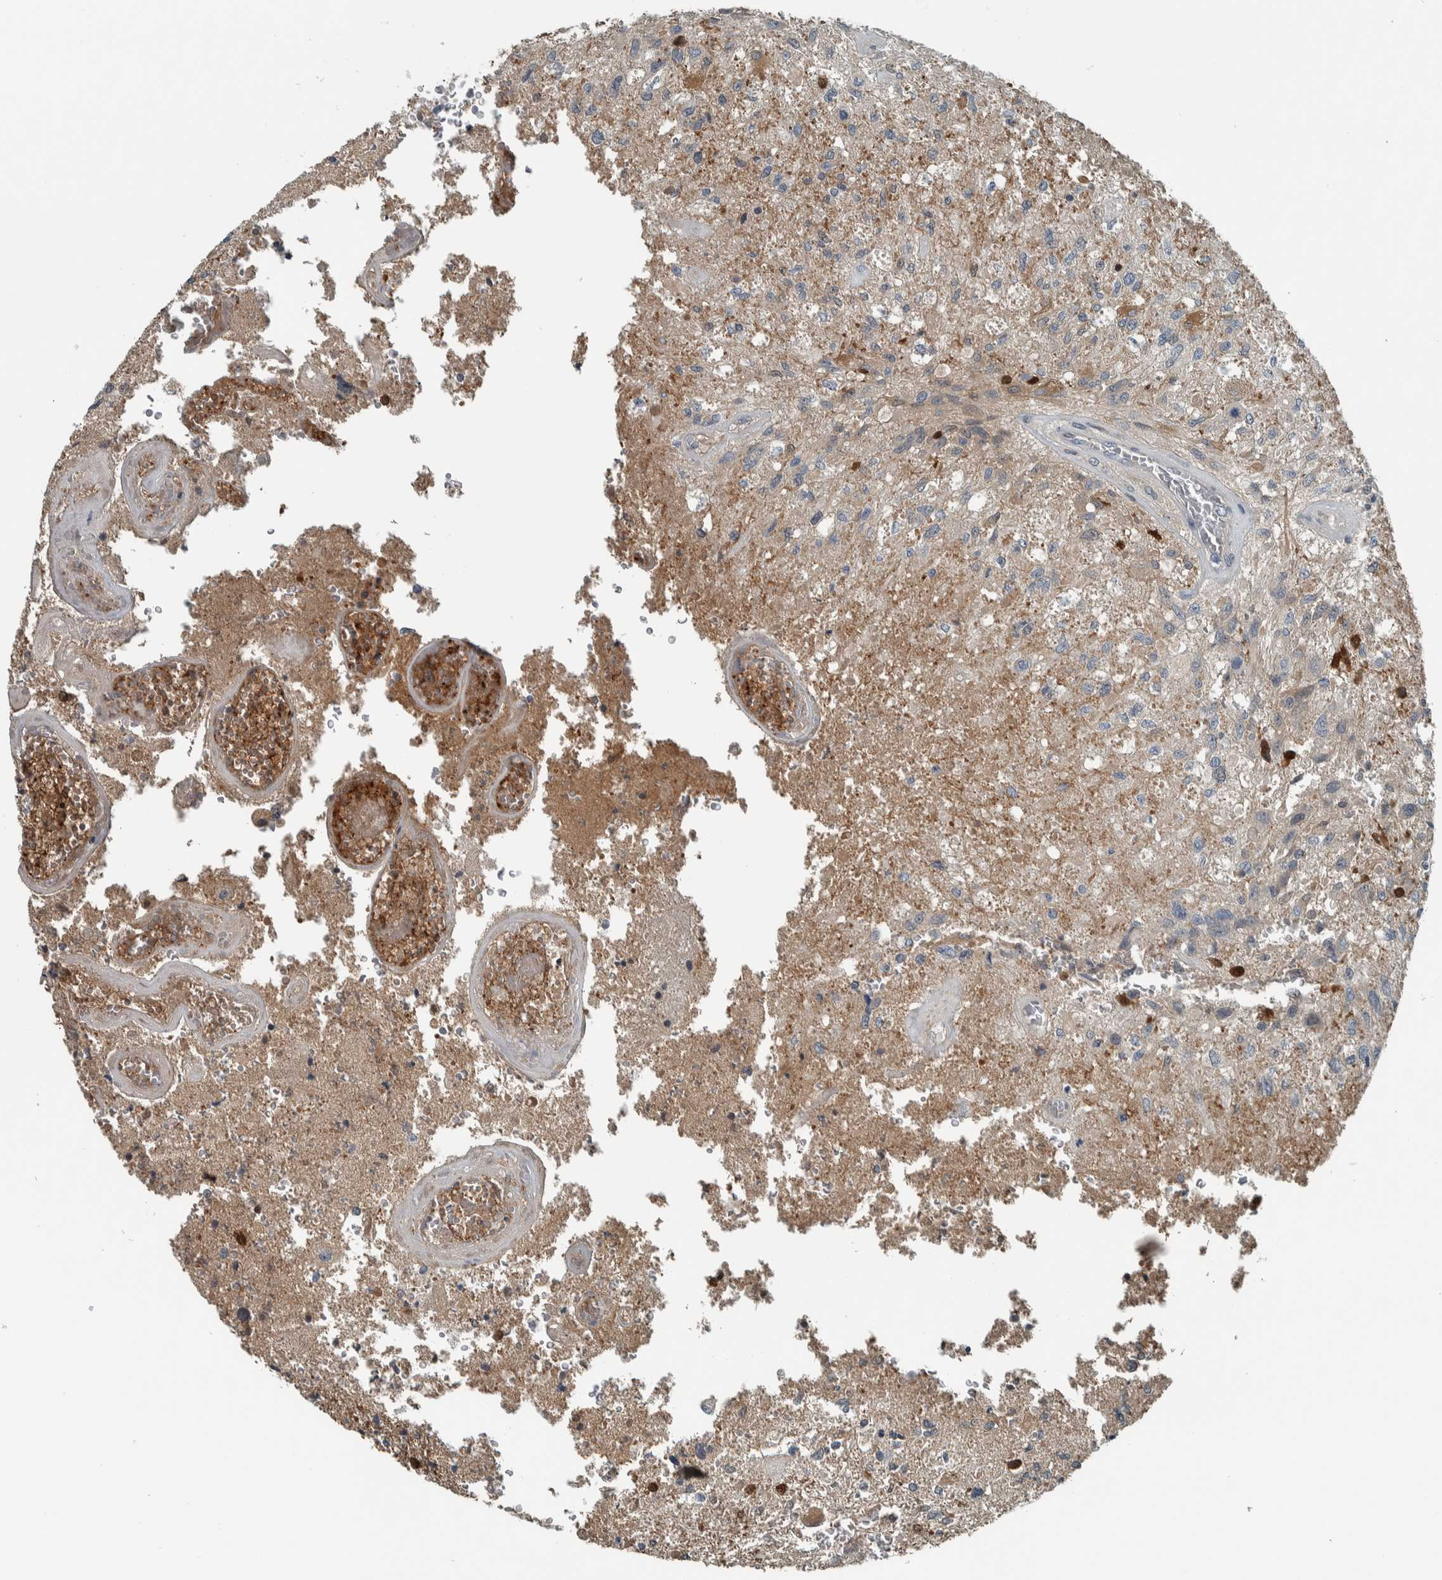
{"staining": {"intensity": "negative", "quantity": "none", "location": "none"}, "tissue": "glioma", "cell_type": "Tumor cells", "image_type": "cancer", "snomed": [{"axis": "morphology", "description": "Normal tissue, NOS"}, {"axis": "morphology", "description": "Glioma, malignant, High grade"}, {"axis": "topography", "description": "Cerebral cortex"}], "caption": "This is an immunohistochemistry photomicrograph of human malignant glioma (high-grade). There is no staining in tumor cells.", "gene": "ALAD", "patient": {"sex": "male", "age": 77}}